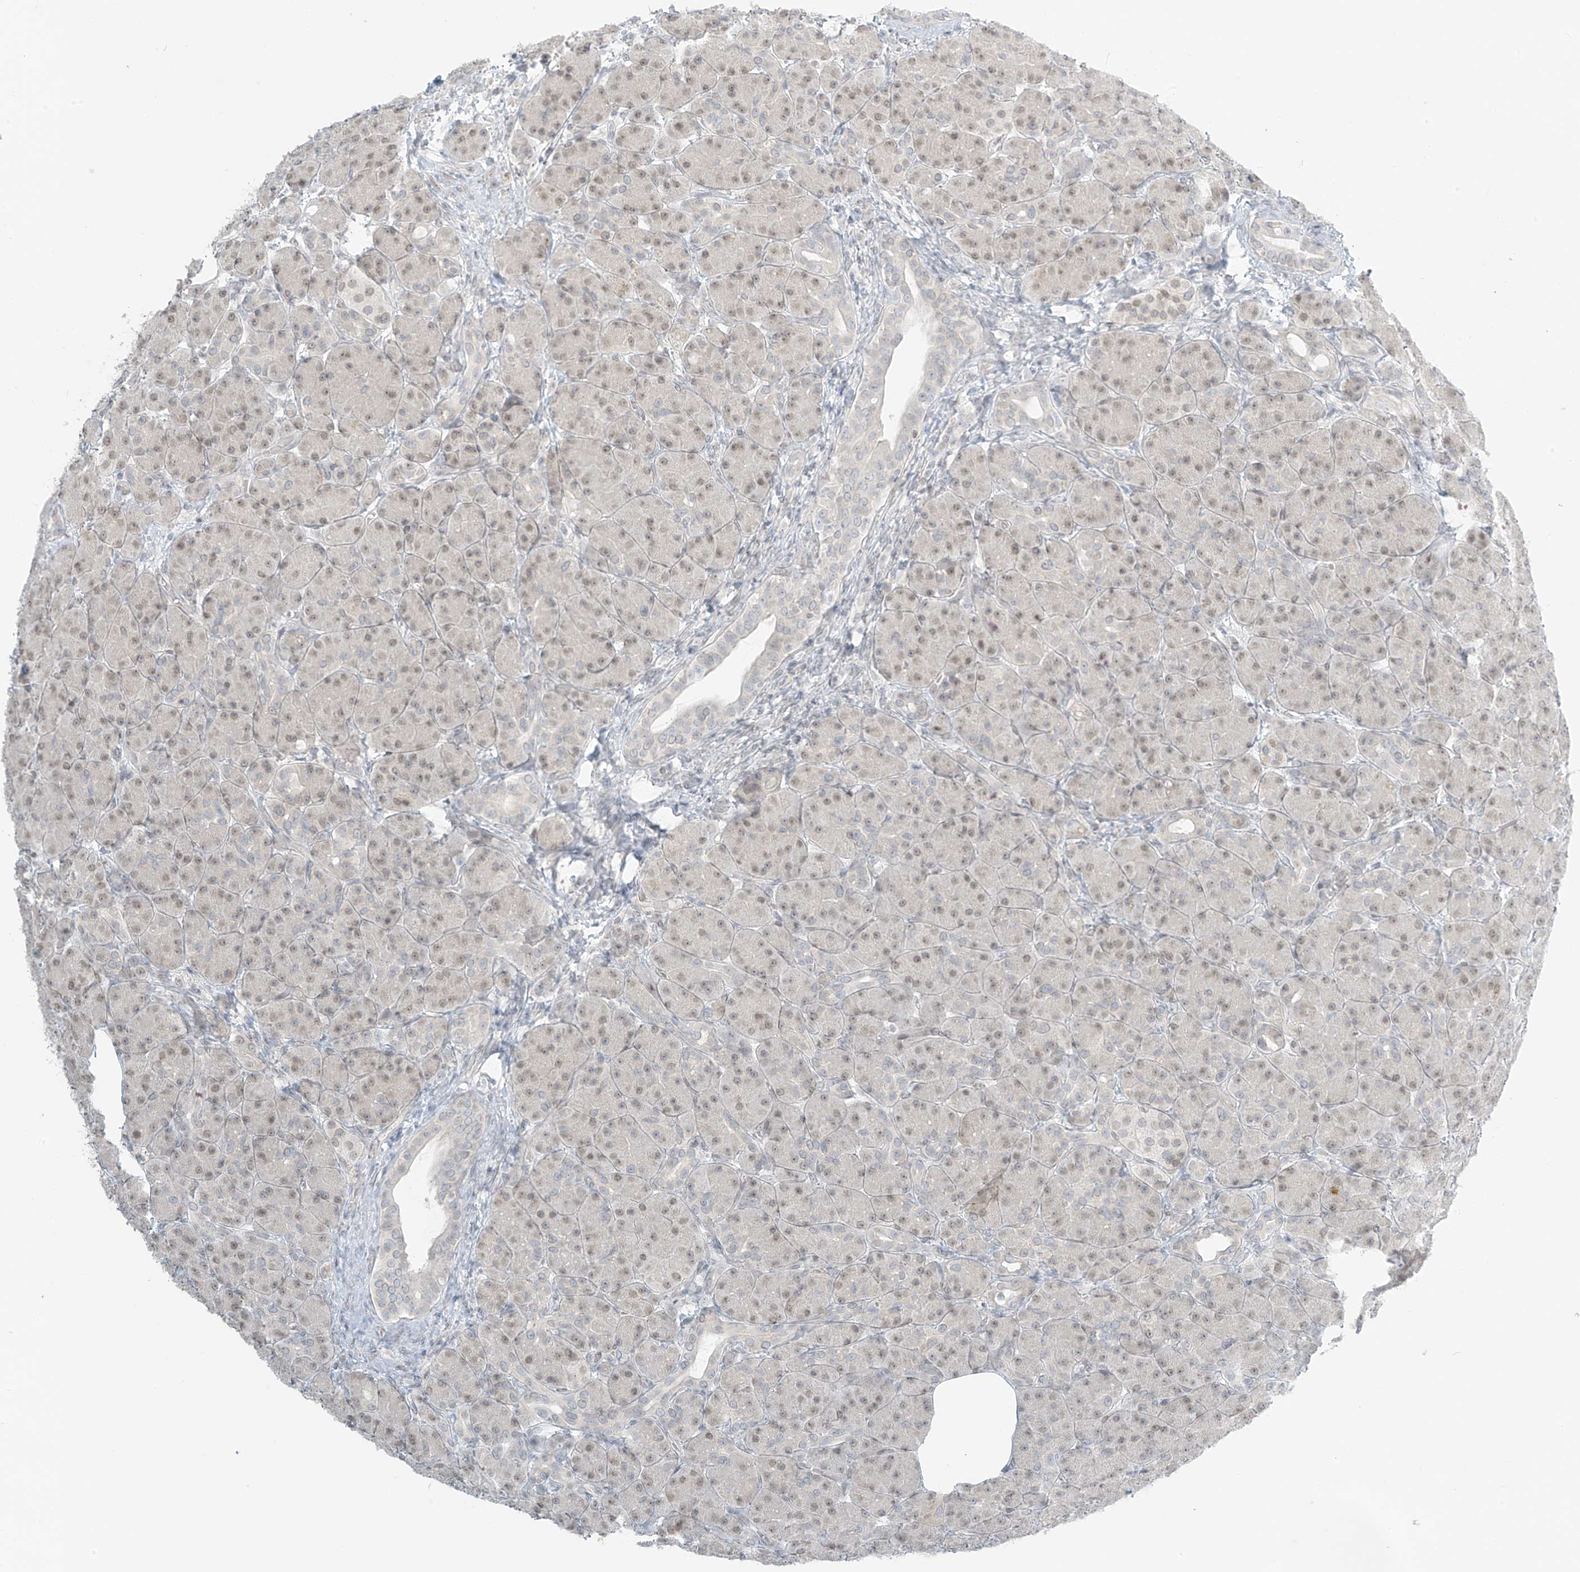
{"staining": {"intensity": "negative", "quantity": "none", "location": "none"}, "tissue": "pancreas", "cell_type": "Exocrine glandular cells", "image_type": "normal", "snomed": [{"axis": "morphology", "description": "Normal tissue, NOS"}, {"axis": "topography", "description": "Pancreas"}], "caption": "This micrograph is of benign pancreas stained with IHC to label a protein in brown with the nuclei are counter-stained blue. There is no positivity in exocrine glandular cells.", "gene": "OSBPL7", "patient": {"sex": "male", "age": 63}}